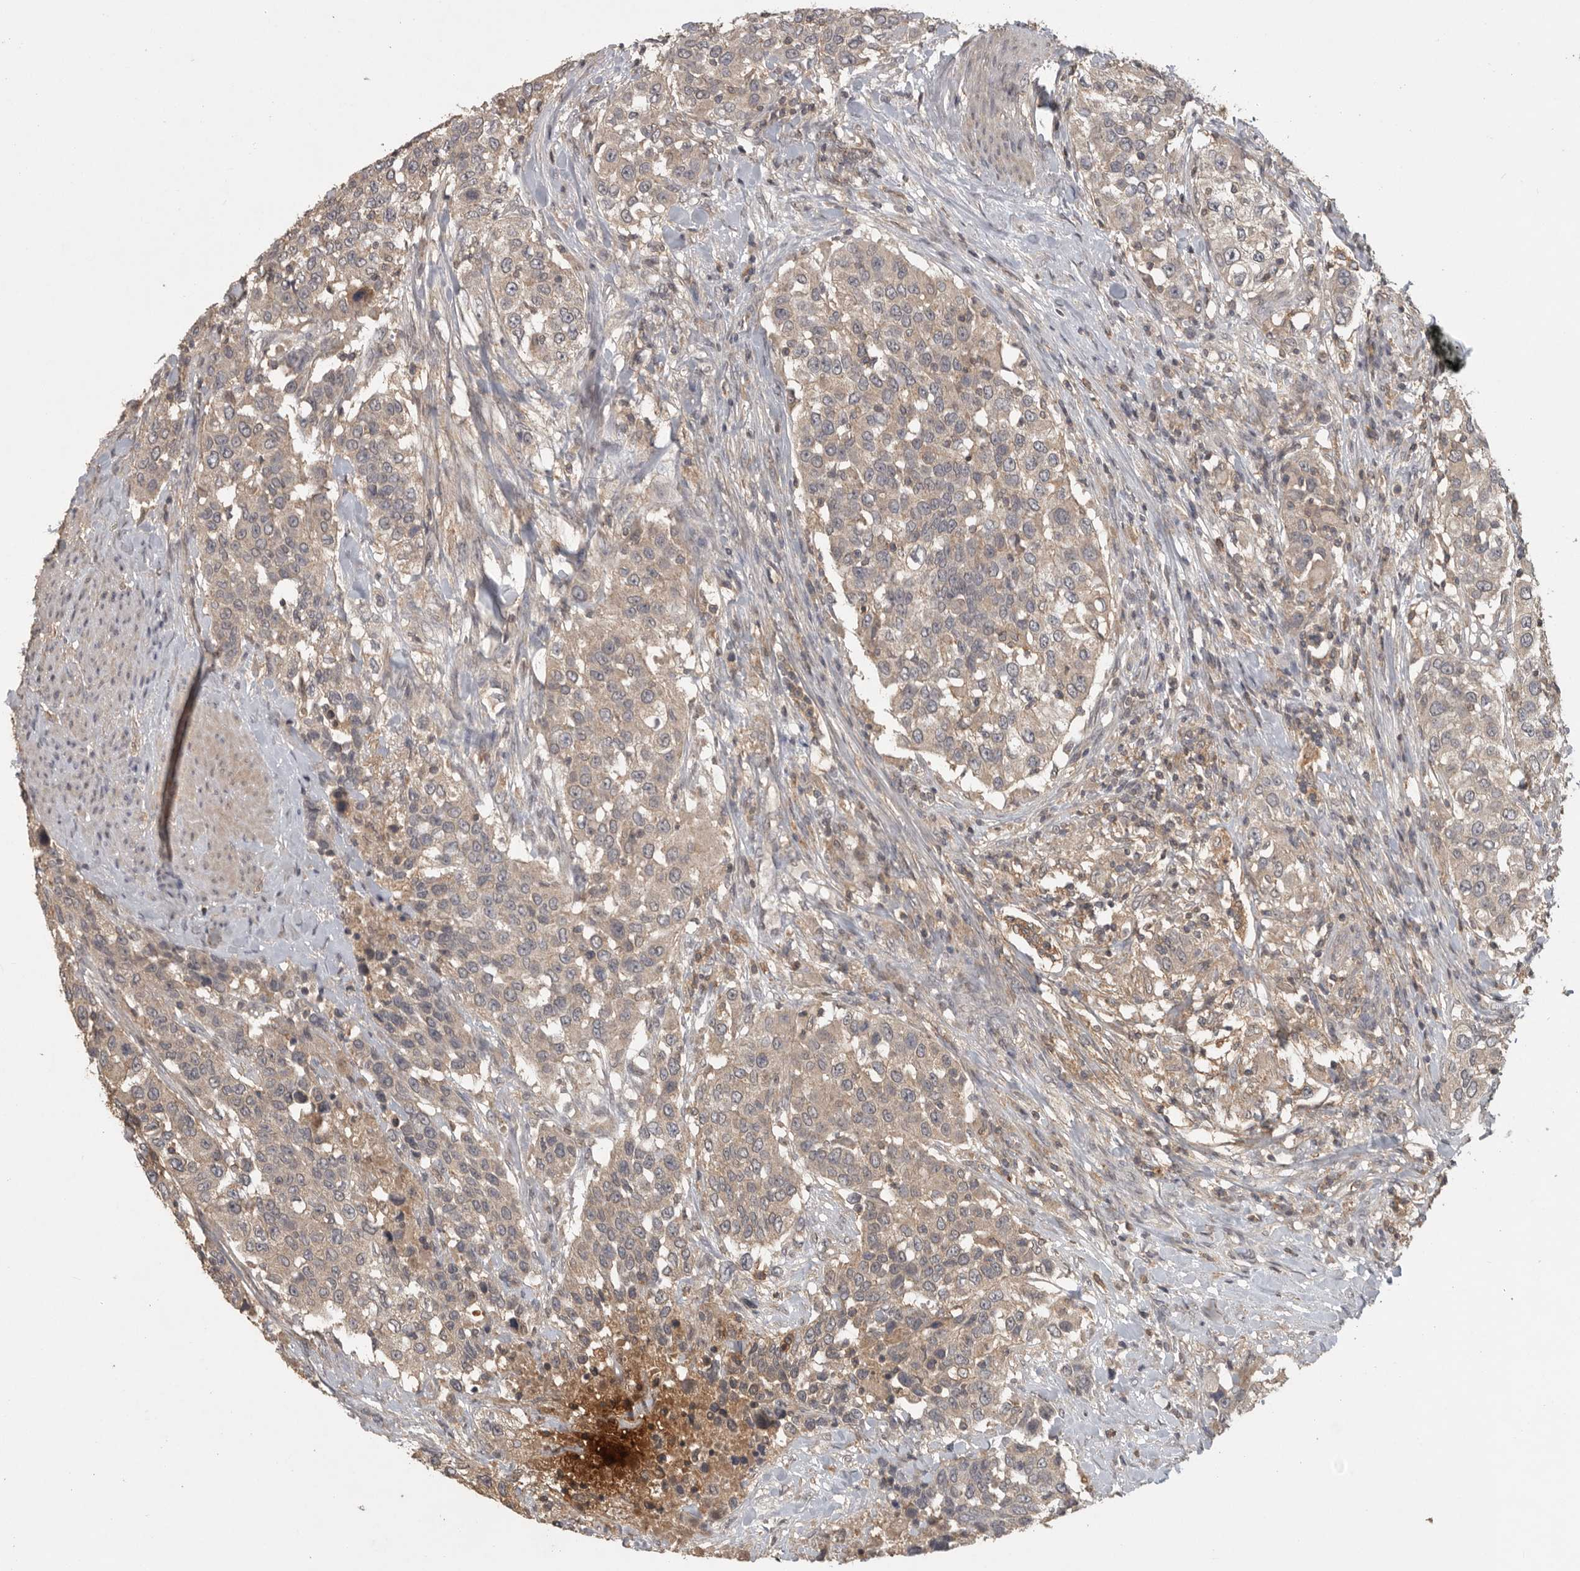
{"staining": {"intensity": "weak", "quantity": ">75%", "location": "cytoplasmic/membranous"}, "tissue": "urothelial cancer", "cell_type": "Tumor cells", "image_type": "cancer", "snomed": [{"axis": "morphology", "description": "Urothelial carcinoma, High grade"}, {"axis": "topography", "description": "Urinary bladder"}], "caption": "Urothelial cancer stained with a protein marker displays weak staining in tumor cells.", "gene": "ADAMTS4", "patient": {"sex": "female", "age": 80}}